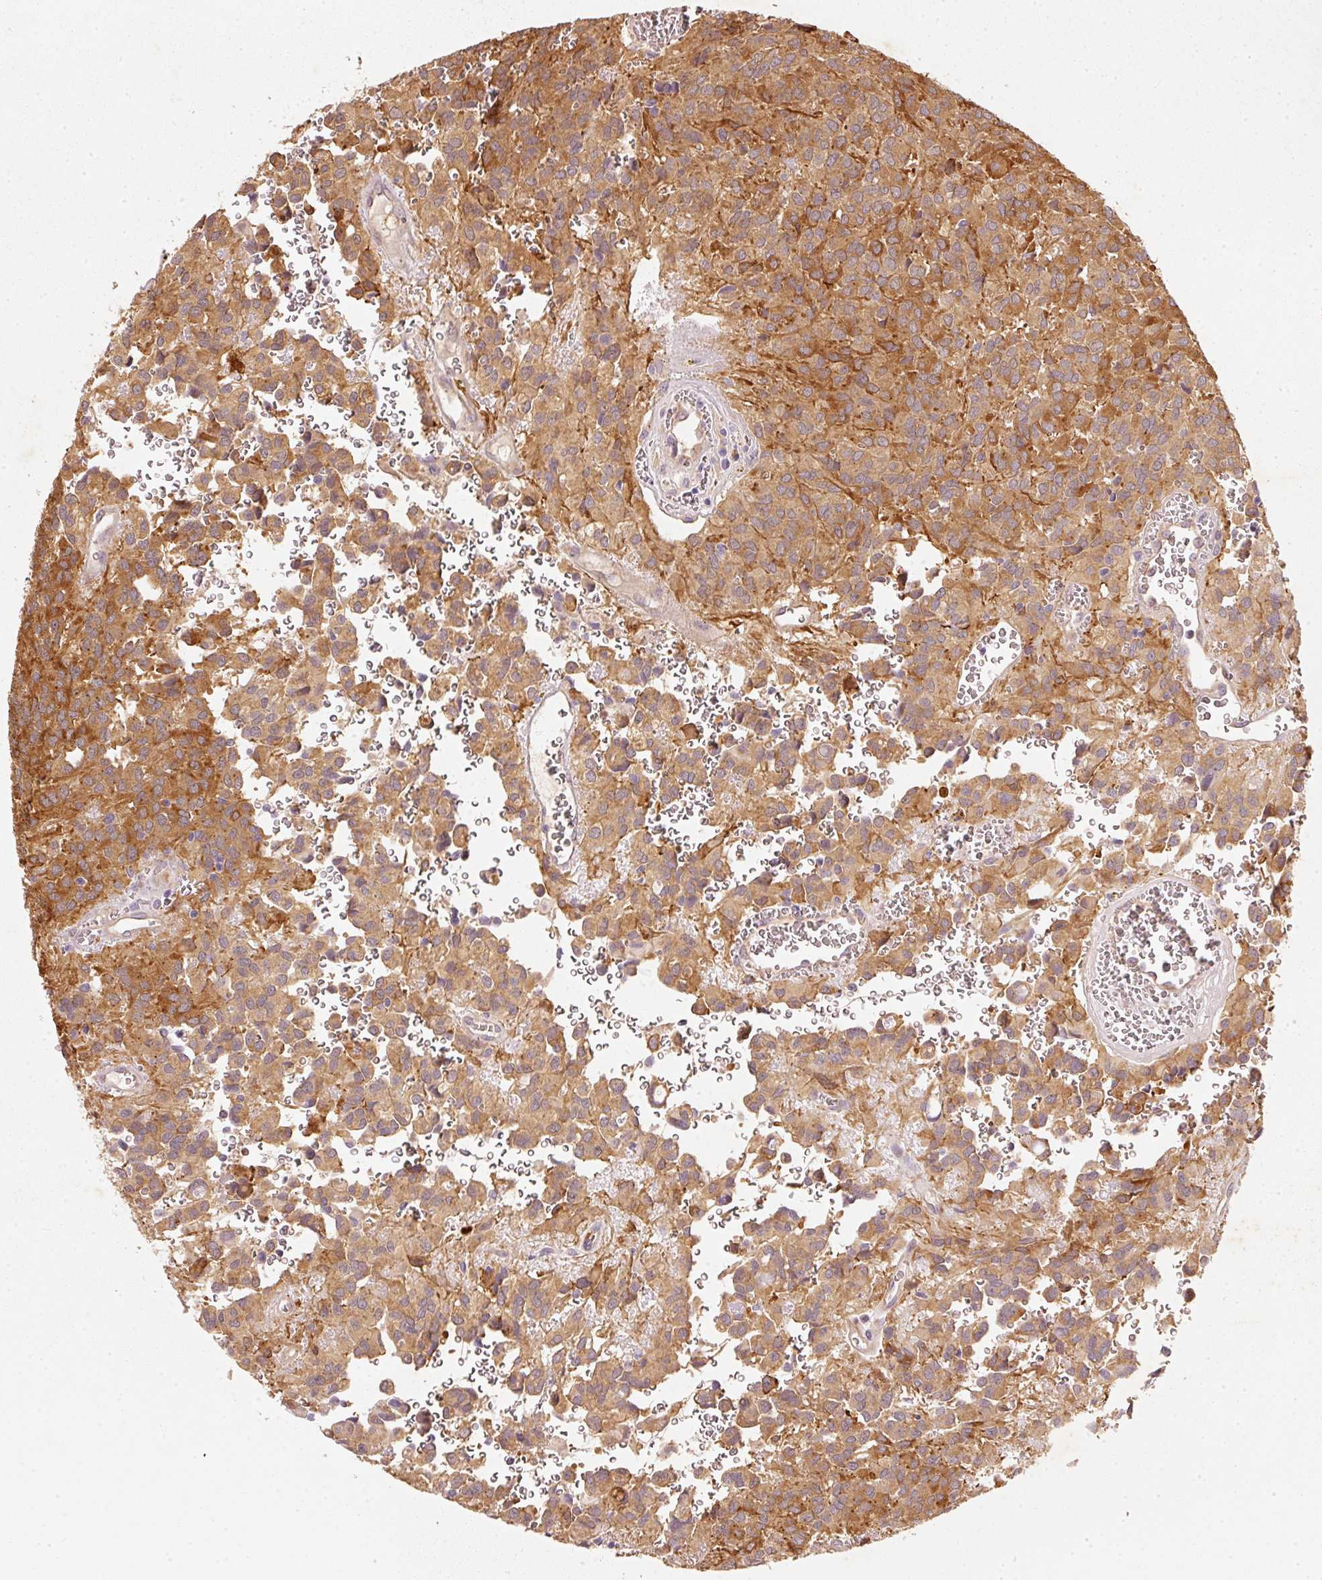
{"staining": {"intensity": "moderate", "quantity": ">75%", "location": "cytoplasmic/membranous"}, "tissue": "glioma", "cell_type": "Tumor cells", "image_type": "cancer", "snomed": [{"axis": "morphology", "description": "Glioma, malignant, Low grade"}, {"axis": "topography", "description": "Brain"}], "caption": "Protein analysis of malignant glioma (low-grade) tissue demonstrates moderate cytoplasmic/membranous expression in about >75% of tumor cells.", "gene": "RGL2", "patient": {"sex": "male", "age": 56}}